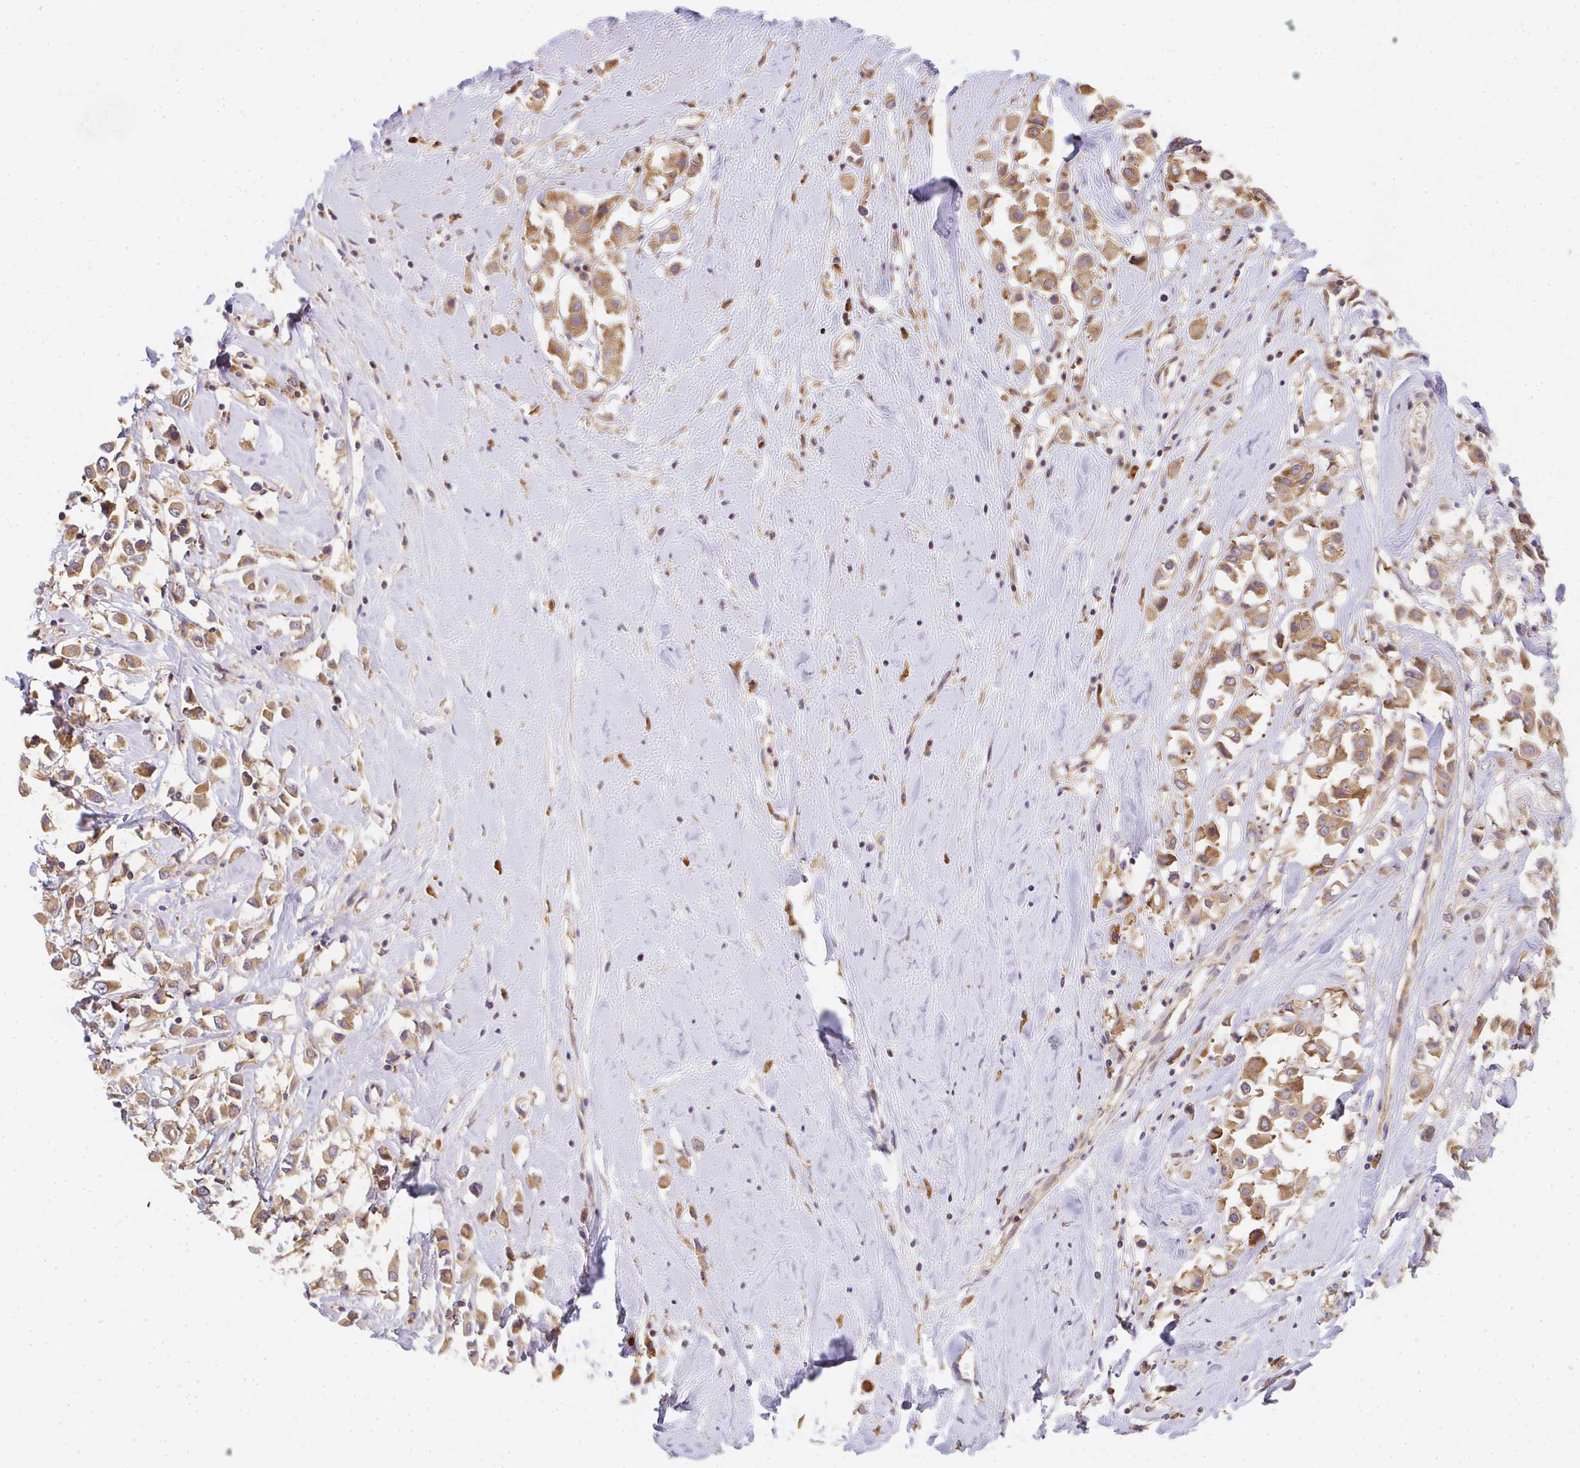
{"staining": {"intensity": "moderate", "quantity": ">75%", "location": "cytoplasmic/membranous"}, "tissue": "breast cancer", "cell_type": "Tumor cells", "image_type": "cancer", "snomed": [{"axis": "morphology", "description": "Duct carcinoma"}, {"axis": "topography", "description": "Breast"}], "caption": "A medium amount of moderate cytoplasmic/membranous expression is present in approximately >75% of tumor cells in breast invasive ductal carcinoma tissue.", "gene": "SLC35B3", "patient": {"sex": "female", "age": 61}}